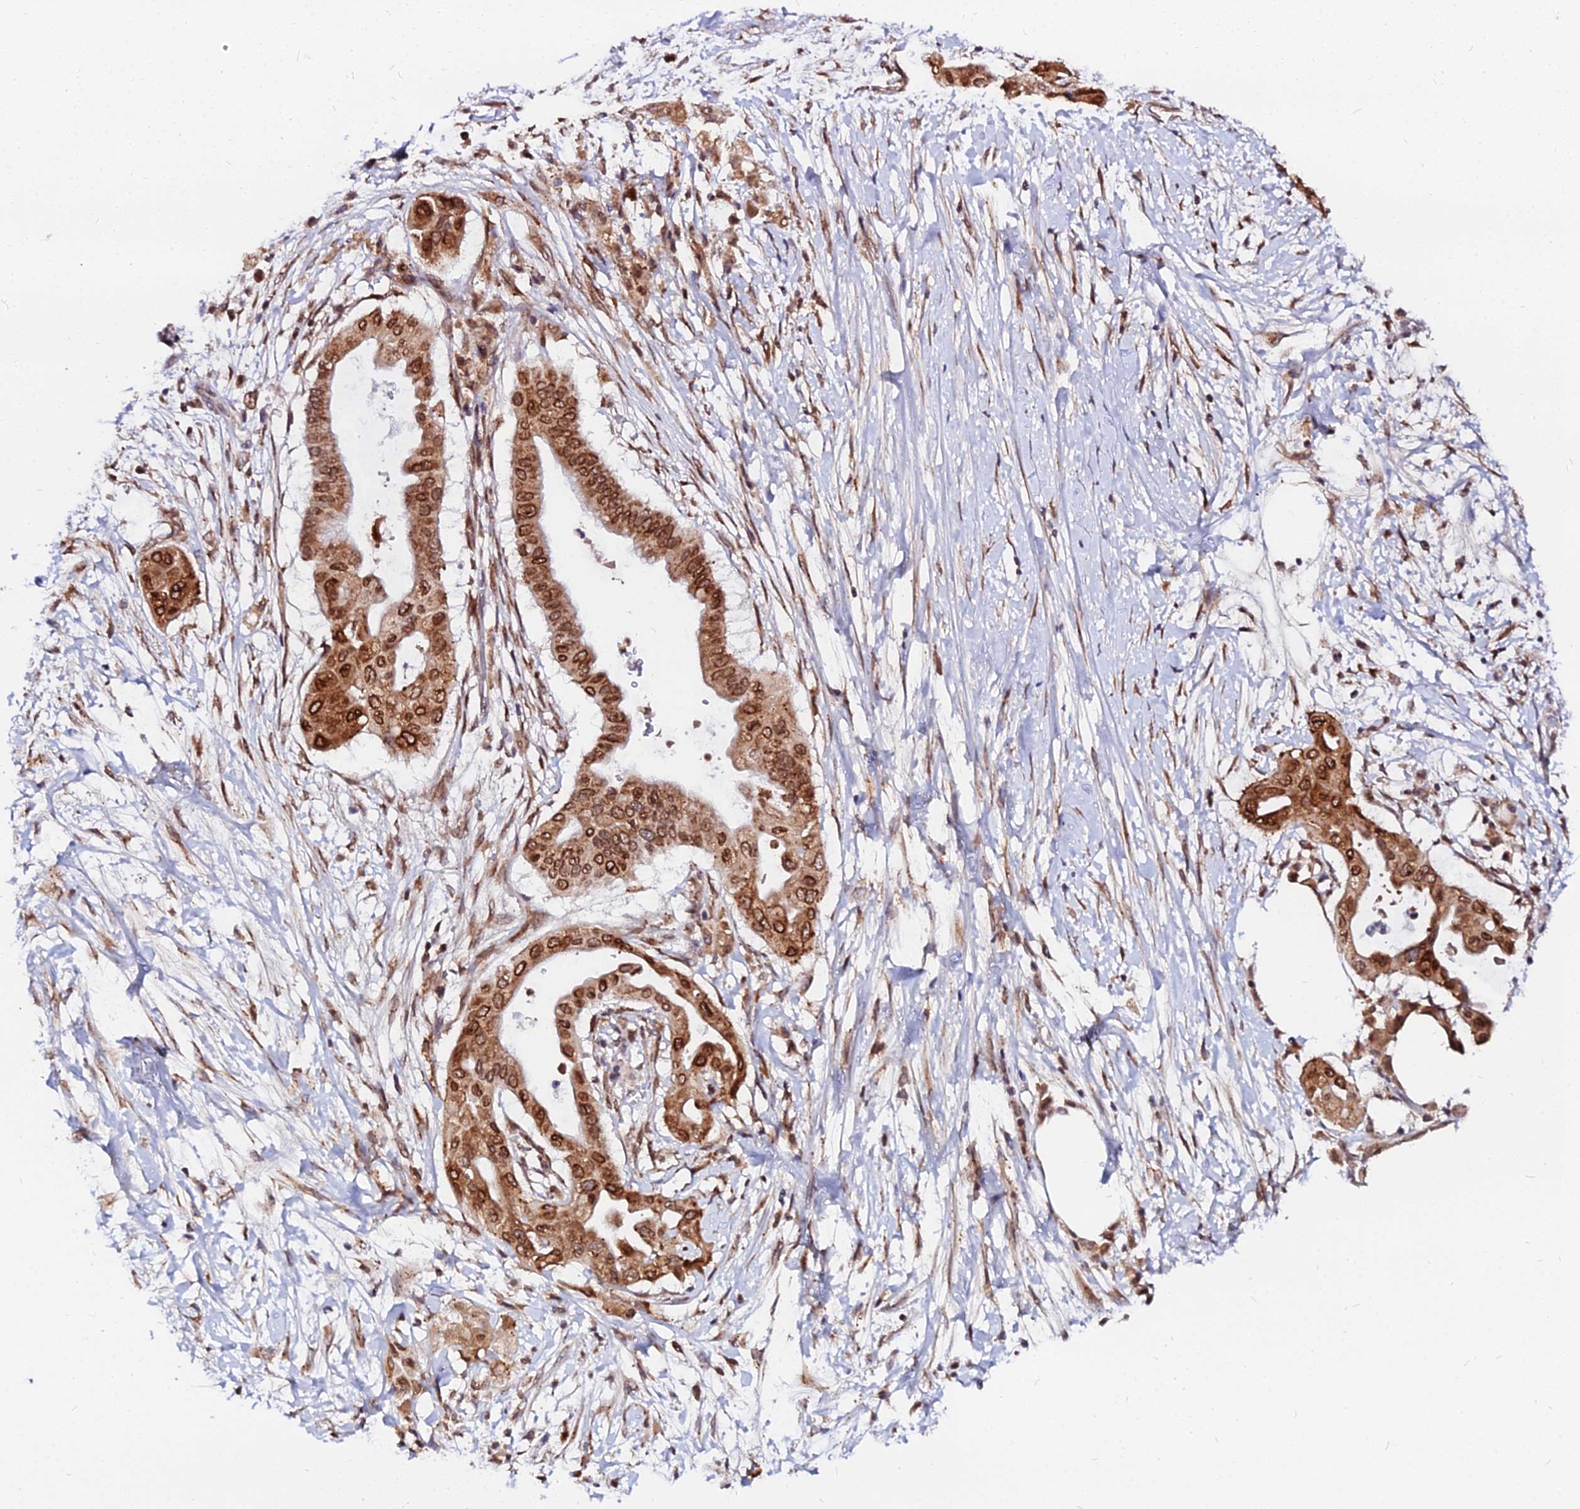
{"staining": {"intensity": "strong", "quantity": ">75%", "location": "cytoplasmic/membranous,nuclear"}, "tissue": "pancreatic cancer", "cell_type": "Tumor cells", "image_type": "cancer", "snomed": [{"axis": "morphology", "description": "Adenocarcinoma, NOS"}, {"axis": "topography", "description": "Pancreas"}], "caption": "Adenocarcinoma (pancreatic) stained with a brown dye shows strong cytoplasmic/membranous and nuclear positive staining in about >75% of tumor cells.", "gene": "RNF121", "patient": {"sex": "male", "age": 68}}